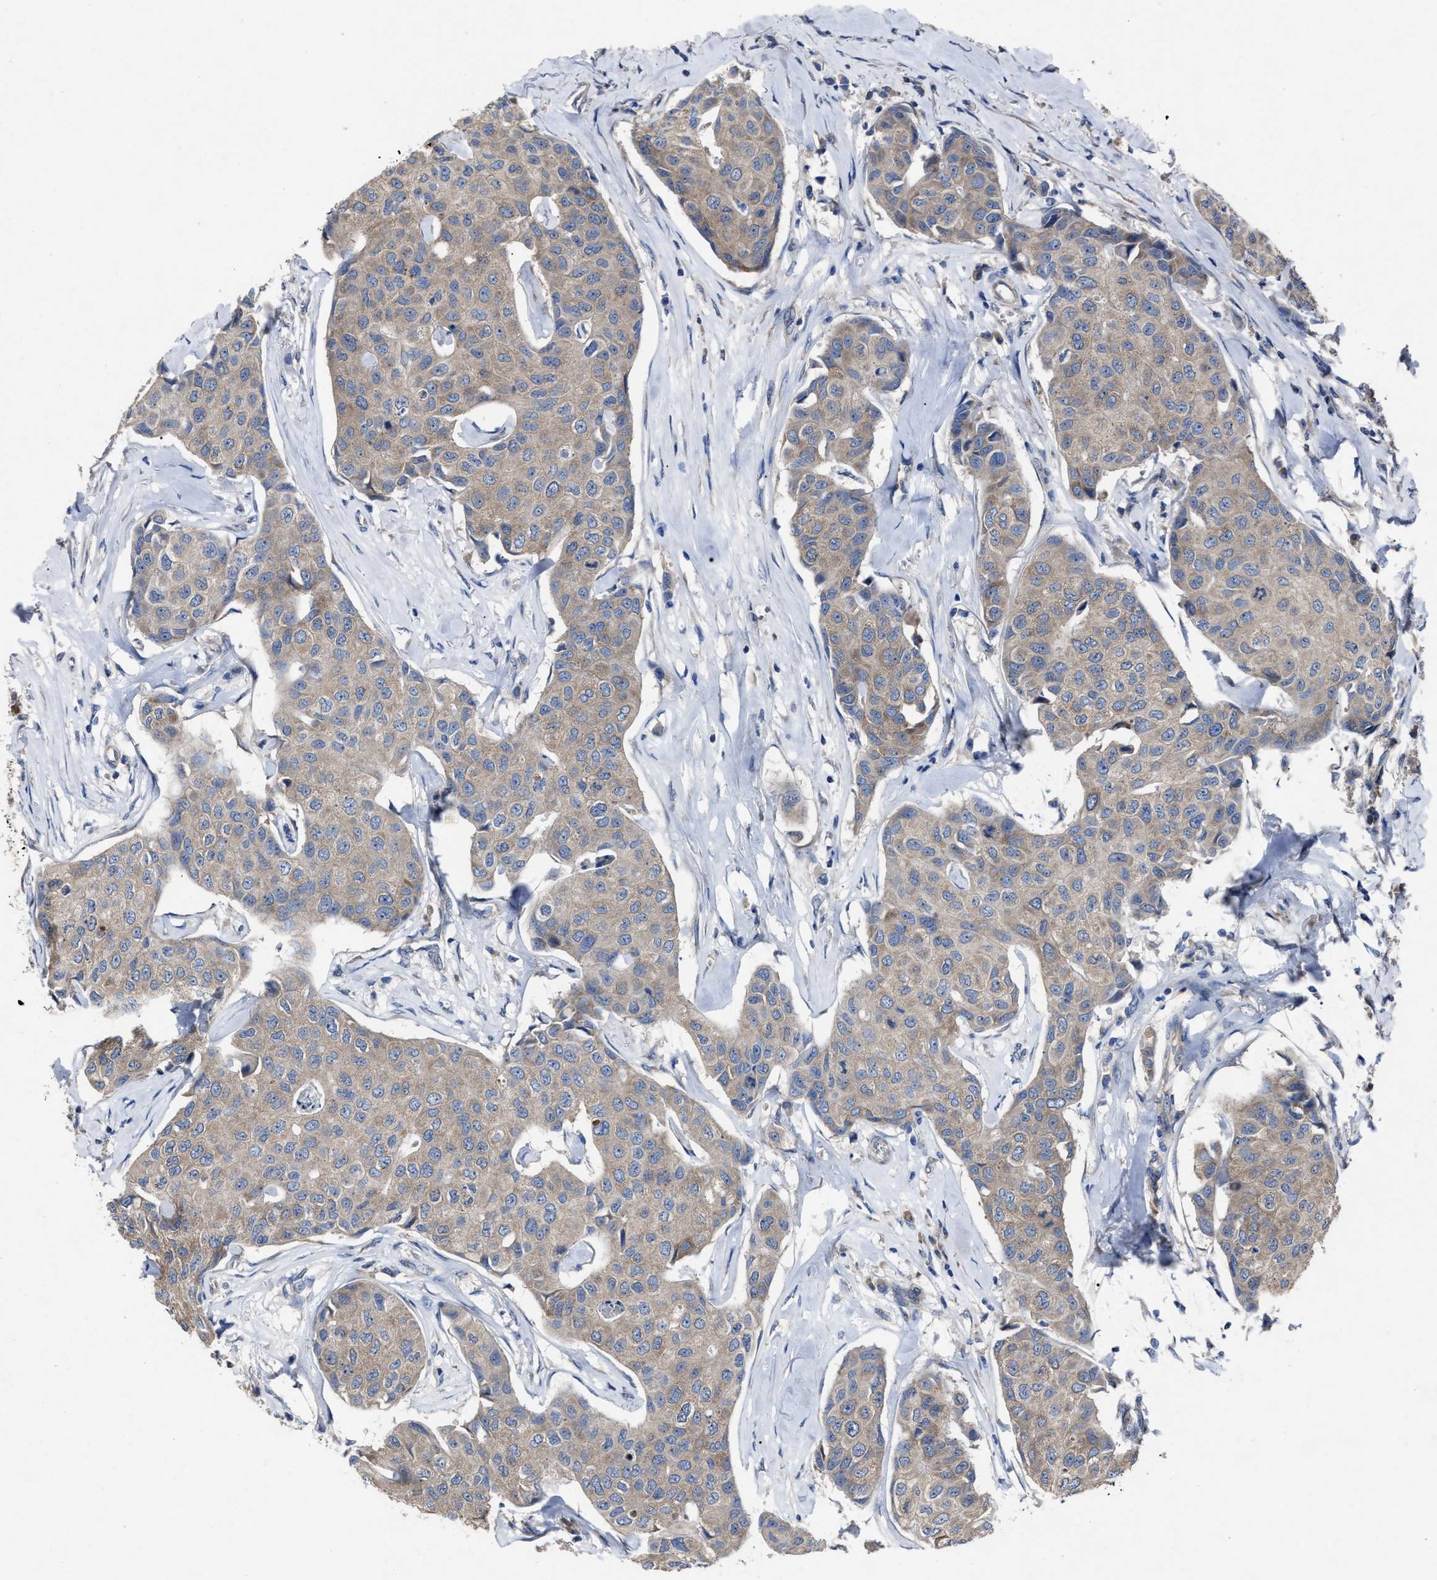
{"staining": {"intensity": "weak", "quantity": "25%-75%", "location": "cytoplasmic/membranous"}, "tissue": "breast cancer", "cell_type": "Tumor cells", "image_type": "cancer", "snomed": [{"axis": "morphology", "description": "Duct carcinoma"}, {"axis": "topography", "description": "Breast"}], "caption": "A photomicrograph showing weak cytoplasmic/membranous staining in about 25%-75% of tumor cells in breast cancer (intraductal carcinoma), as visualized by brown immunohistochemical staining.", "gene": "UPF1", "patient": {"sex": "female", "age": 80}}